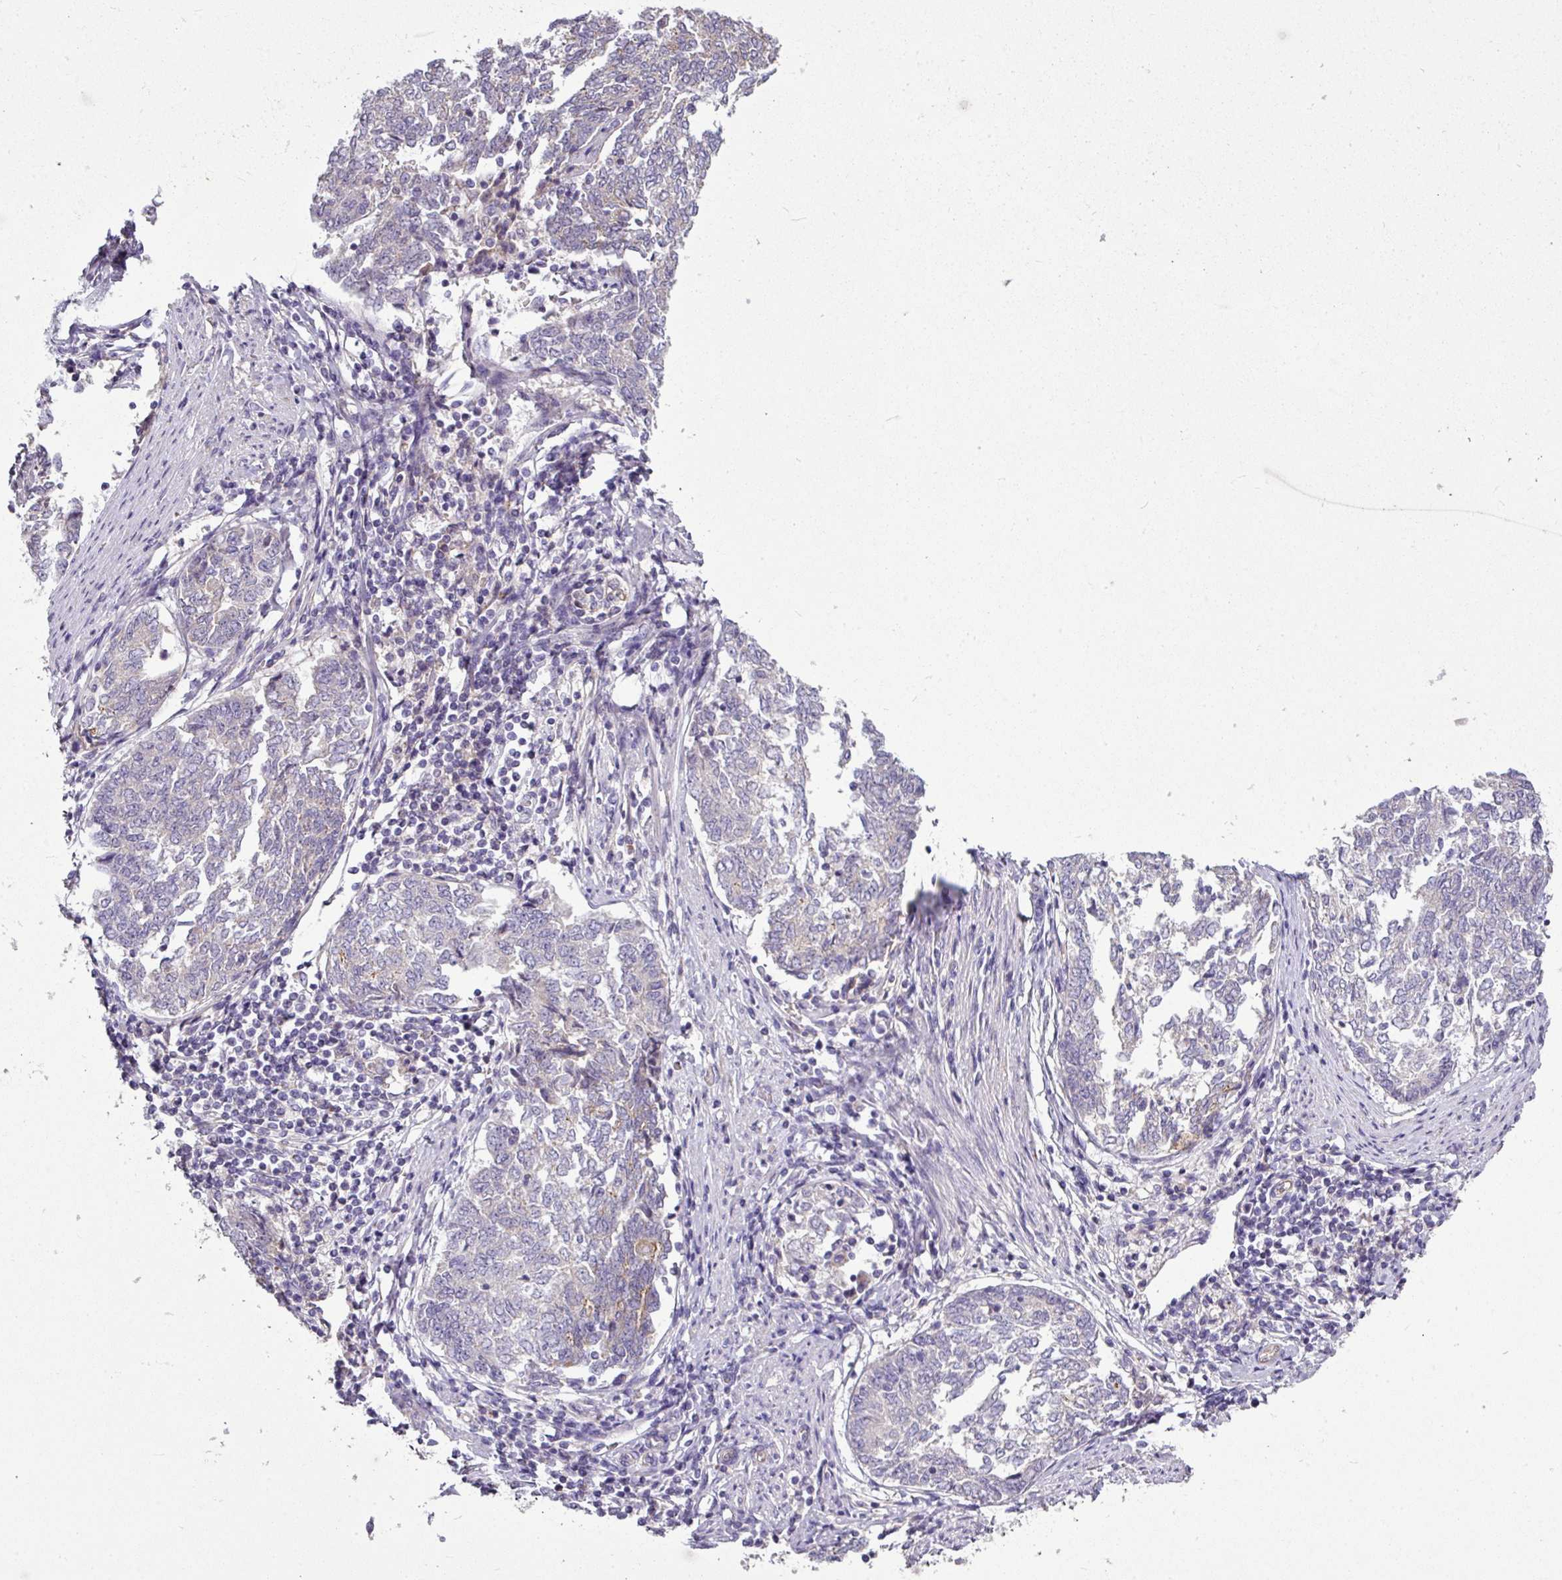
{"staining": {"intensity": "negative", "quantity": "none", "location": "none"}, "tissue": "endometrial cancer", "cell_type": "Tumor cells", "image_type": "cancer", "snomed": [{"axis": "morphology", "description": "Adenocarcinoma, NOS"}, {"axis": "topography", "description": "Endometrium"}], "caption": "This is an immunohistochemistry (IHC) micrograph of endometrial adenocarcinoma. There is no positivity in tumor cells.", "gene": "GAN", "patient": {"sex": "female", "age": 80}}